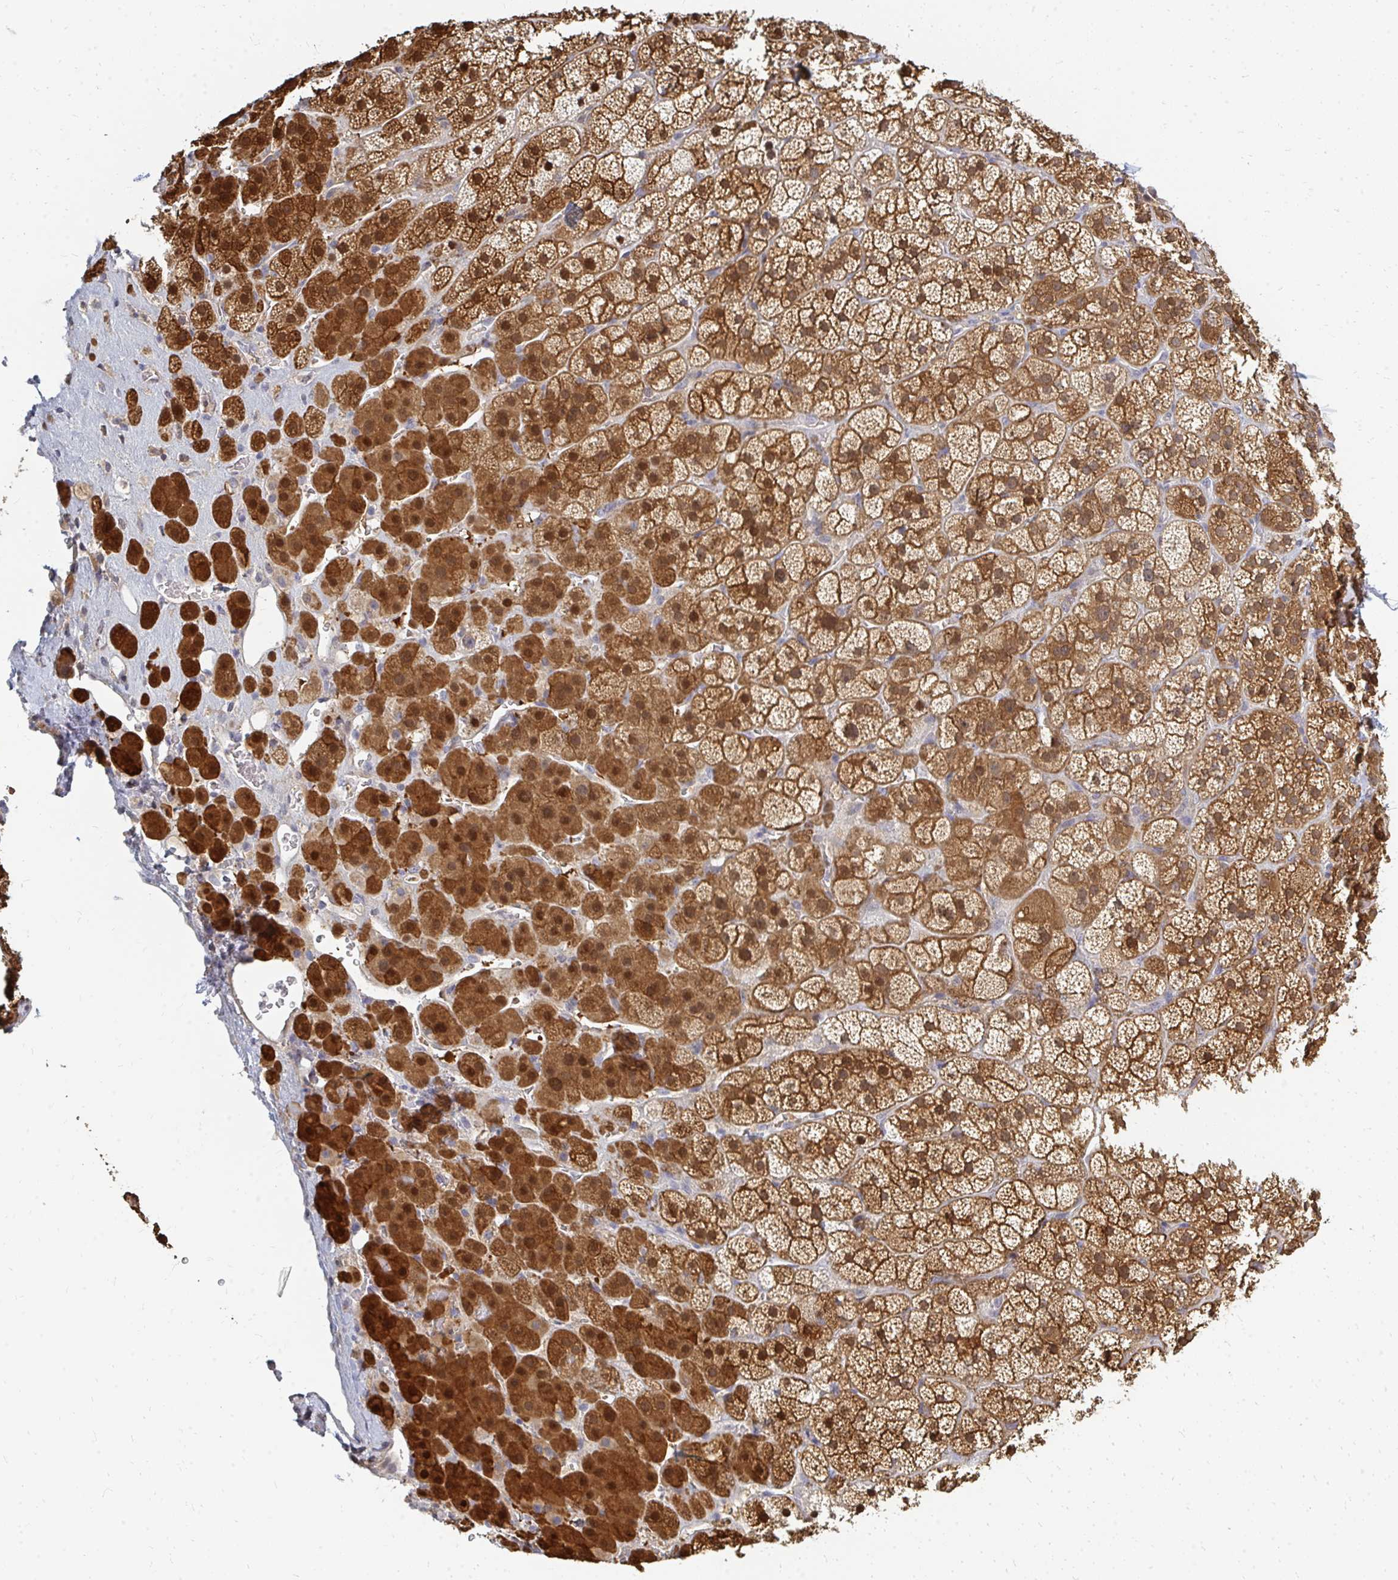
{"staining": {"intensity": "strong", "quantity": ">75%", "location": "cytoplasmic/membranous,nuclear"}, "tissue": "adrenal gland", "cell_type": "Glandular cells", "image_type": "normal", "snomed": [{"axis": "morphology", "description": "Normal tissue, NOS"}, {"axis": "topography", "description": "Adrenal gland"}], "caption": "Human adrenal gland stained for a protein (brown) exhibits strong cytoplasmic/membranous,nuclear positive staining in approximately >75% of glandular cells.", "gene": "ZNF285", "patient": {"sex": "male", "age": 57}}